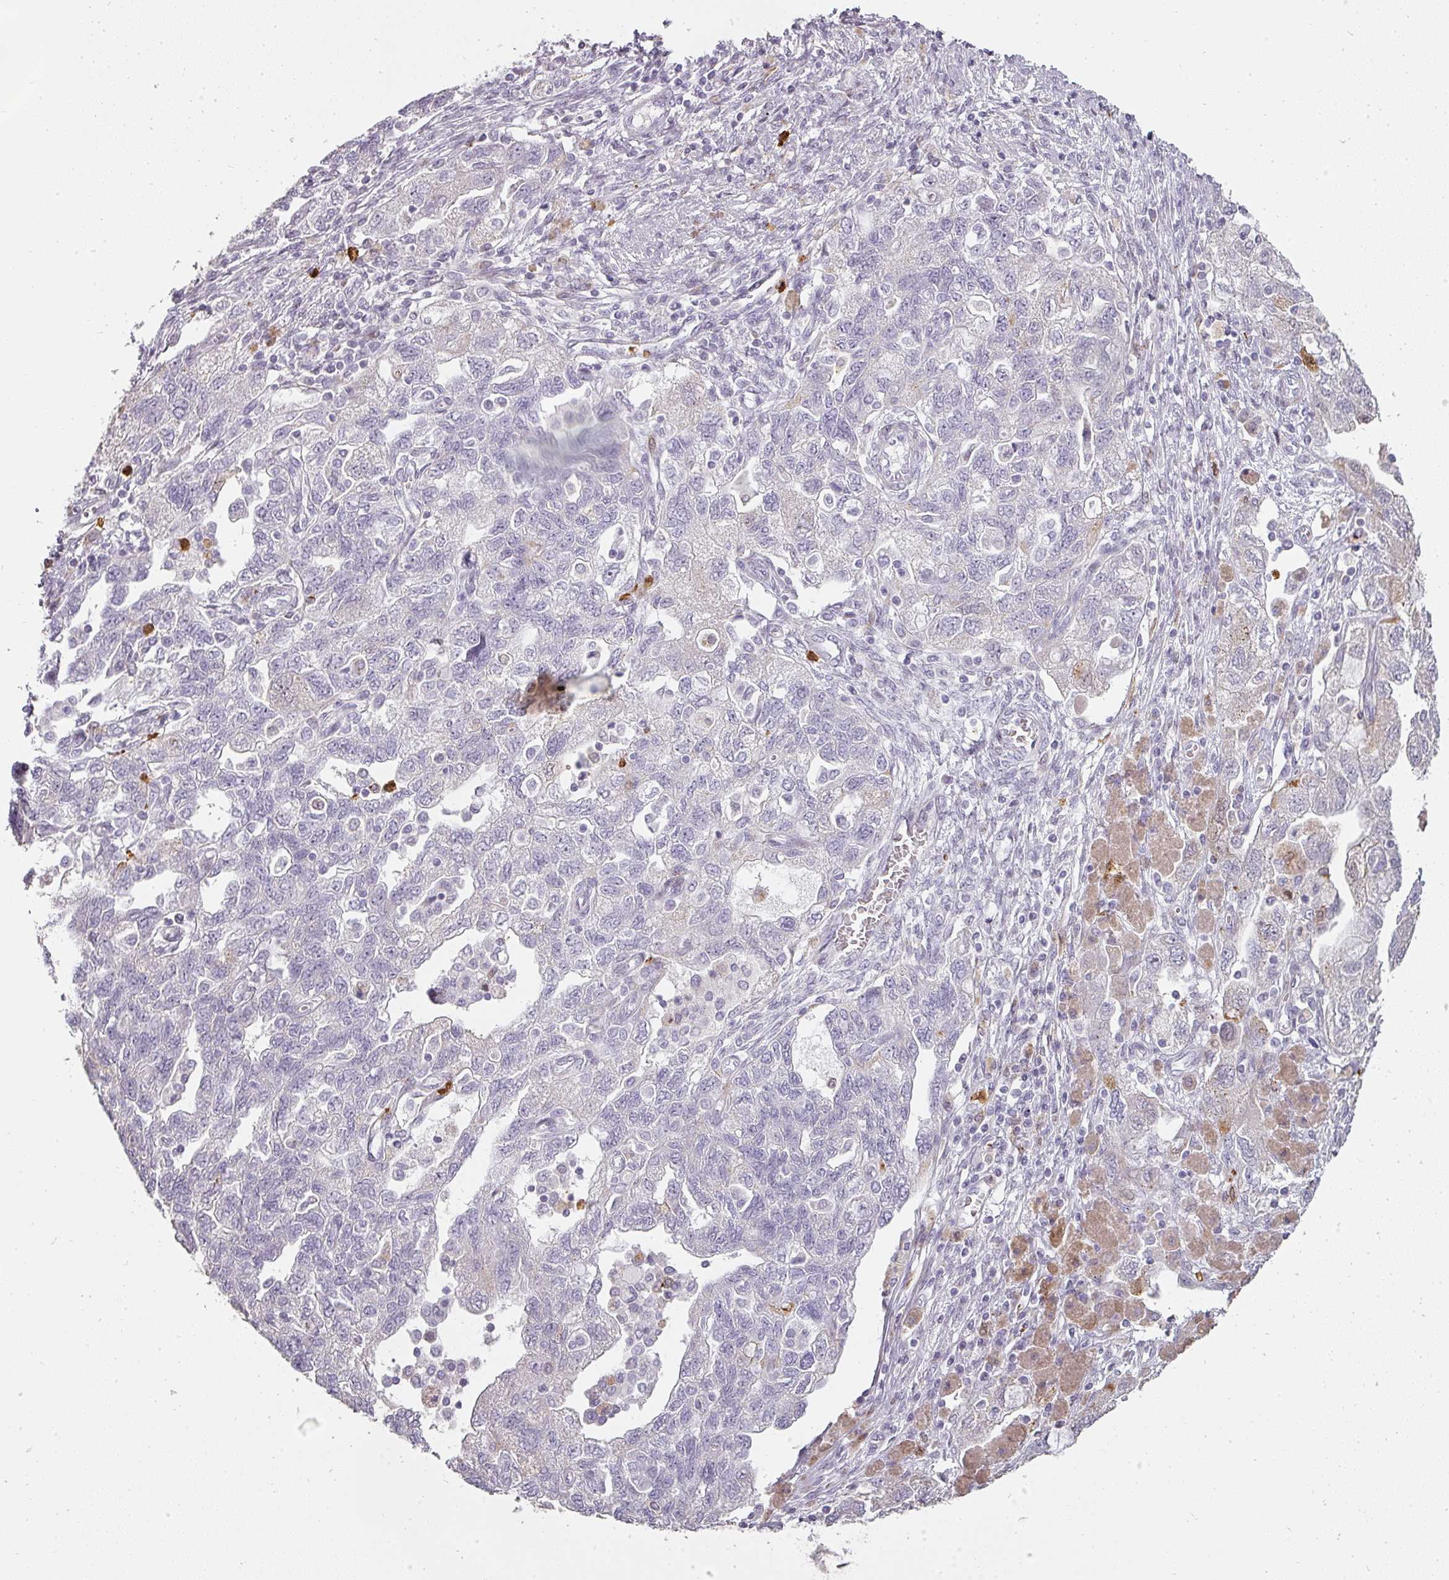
{"staining": {"intensity": "weak", "quantity": "<25%", "location": "cytoplasmic/membranous"}, "tissue": "ovarian cancer", "cell_type": "Tumor cells", "image_type": "cancer", "snomed": [{"axis": "morphology", "description": "Carcinoma, NOS"}, {"axis": "morphology", "description": "Cystadenocarcinoma, serous, NOS"}, {"axis": "topography", "description": "Ovary"}], "caption": "A high-resolution photomicrograph shows immunohistochemistry staining of ovarian serous cystadenocarcinoma, which displays no significant positivity in tumor cells.", "gene": "BIK", "patient": {"sex": "female", "age": 69}}